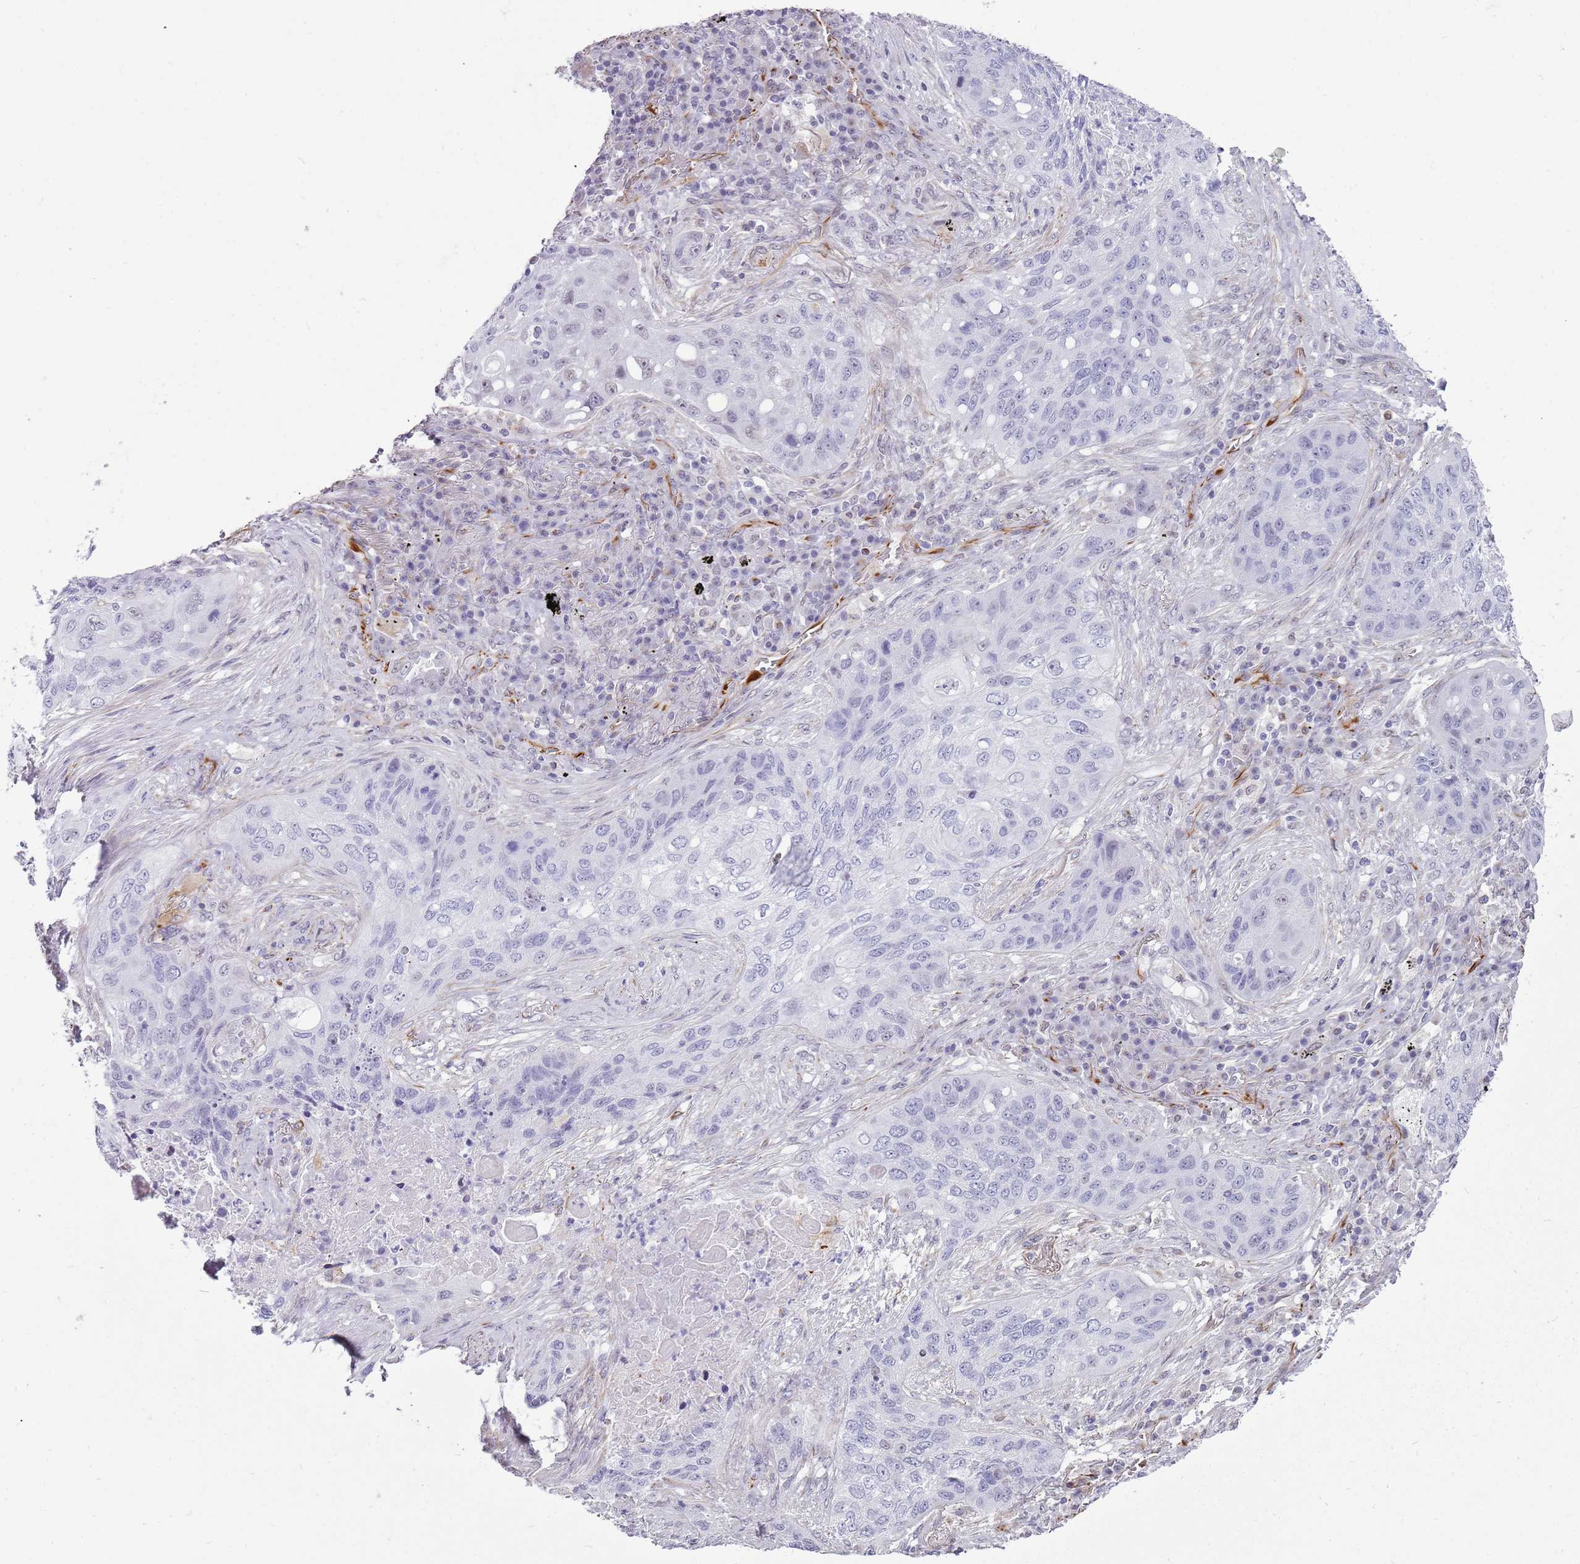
{"staining": {"intensity": "negative", "quantity": "none", "location": "none"}, "tissue": "lung cancer", "cell_type": "Tumor cells", "image_type": "cancer", "snomed": [{"axis": "morphology", "description": "Squamous cell carcinoma, NOS"}, {"axis": "topography", "description": "Lung"}], "caption": "Immunohistochemical staining of human lung cancer (squamous cell carcinoma) displays no significant positivity in tumor cells.", "gene": "NBPF3", "patient": {"sex": "female", "age": 63}}